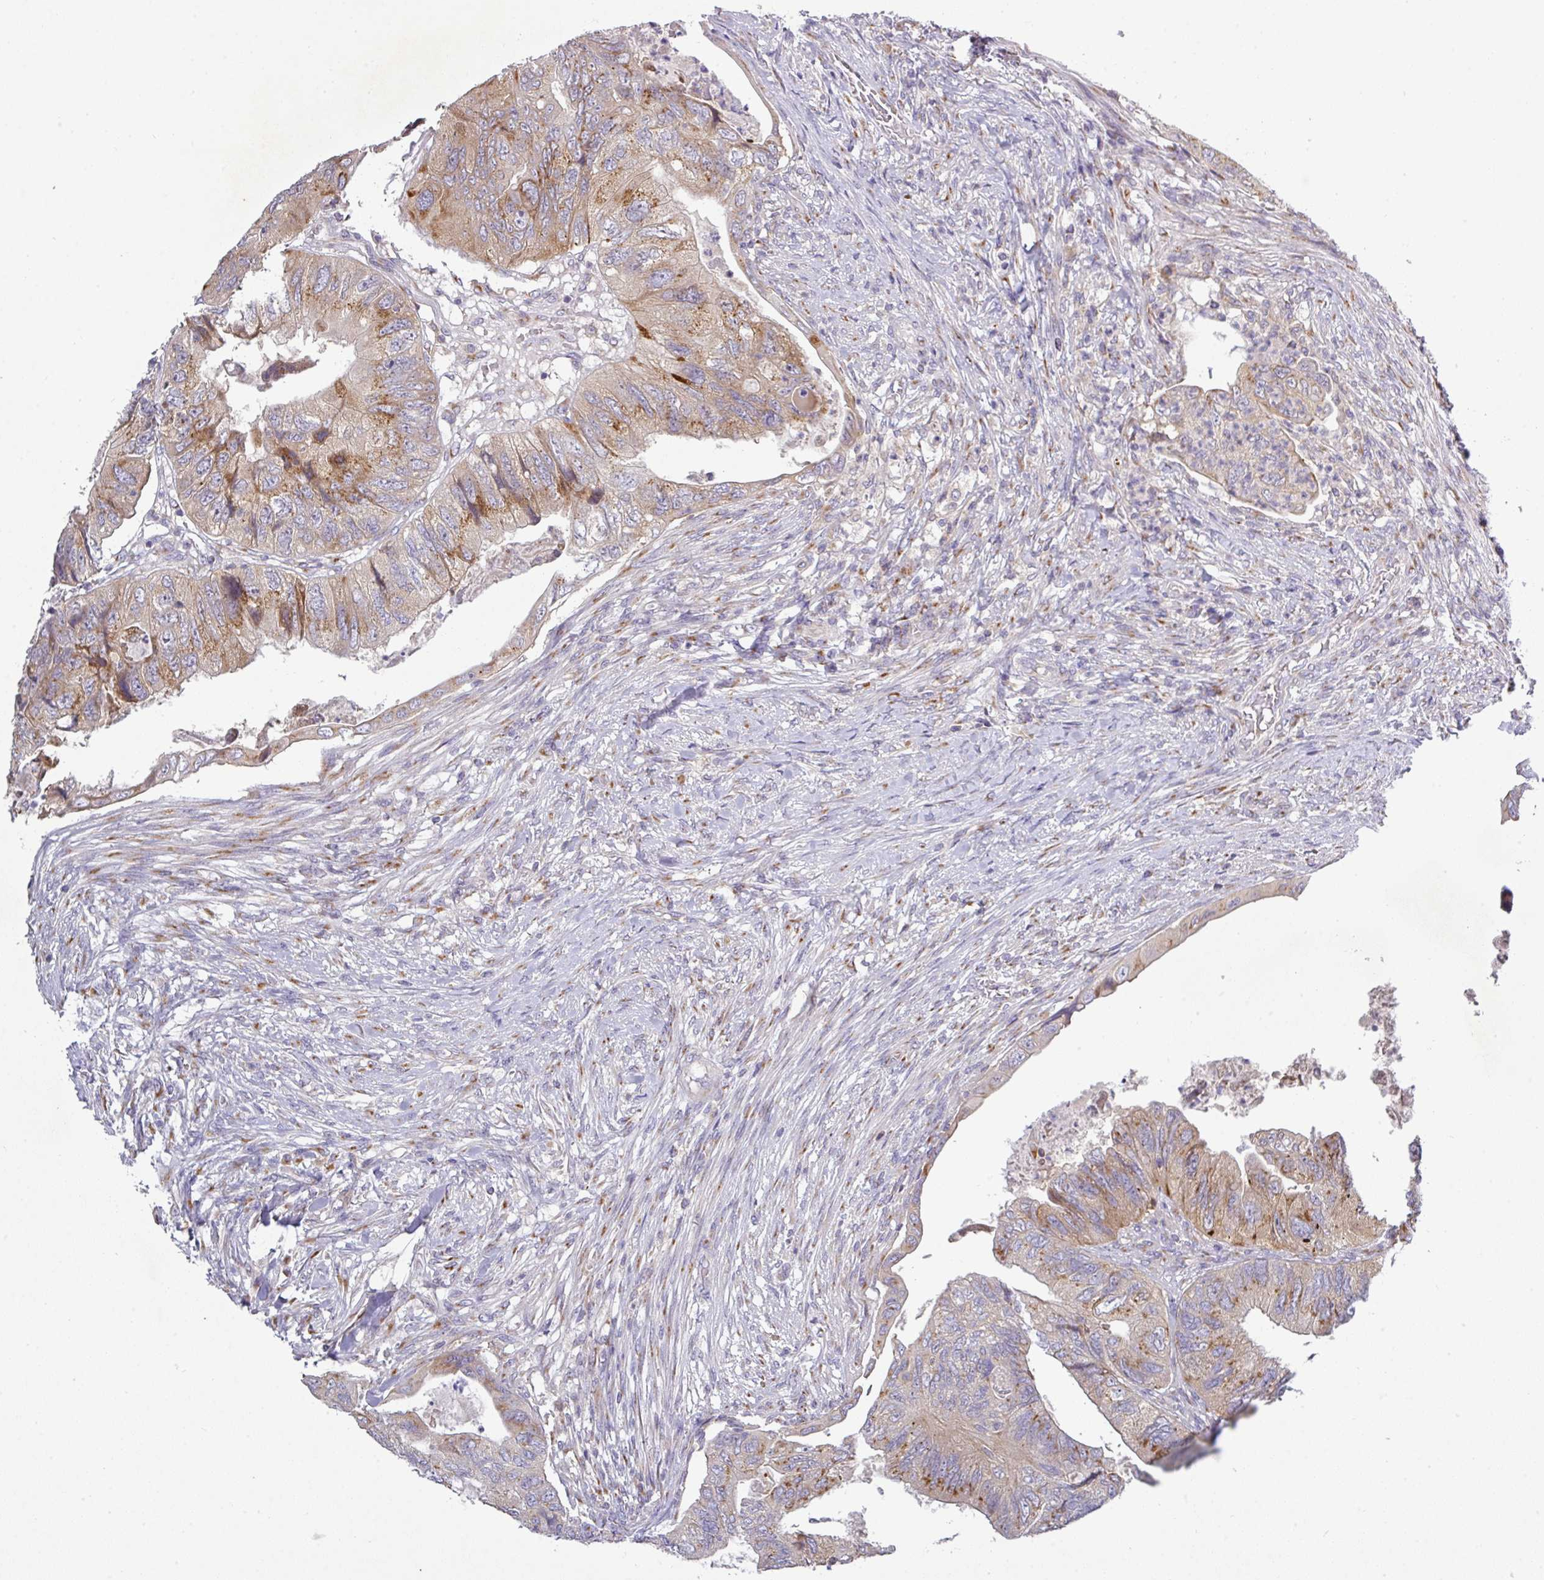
{"staining": {"intensity": "moderate", "quantity": ">75%", "location": "cytoplasmic/membranous"}, "tissue": "colorectal cancer", "cell_type": "Tumor cells", "image_type": "cancer", "snomed": [{"axis": "morphology", "description": "Adenocarcinoma, NOS"}, {"axis": "topography", "description": "Rectum"}], "caption": "Immunohistochemistry staining of adenocarcinoma (colorectal), which shows medium levels of moderate cytoplasmic/membranous positivity in approximately >75% of tumor cells indicating moderate cytoplasmic/membranous protein expression. The staining was performed using DAB (3,3'-diaminobenzidine) (brown) for protein detection and nuclei were counterstained in hematoxylin (blue).", "gene": "VTI1A", "patient": {"sex": "male", "age": 63}}